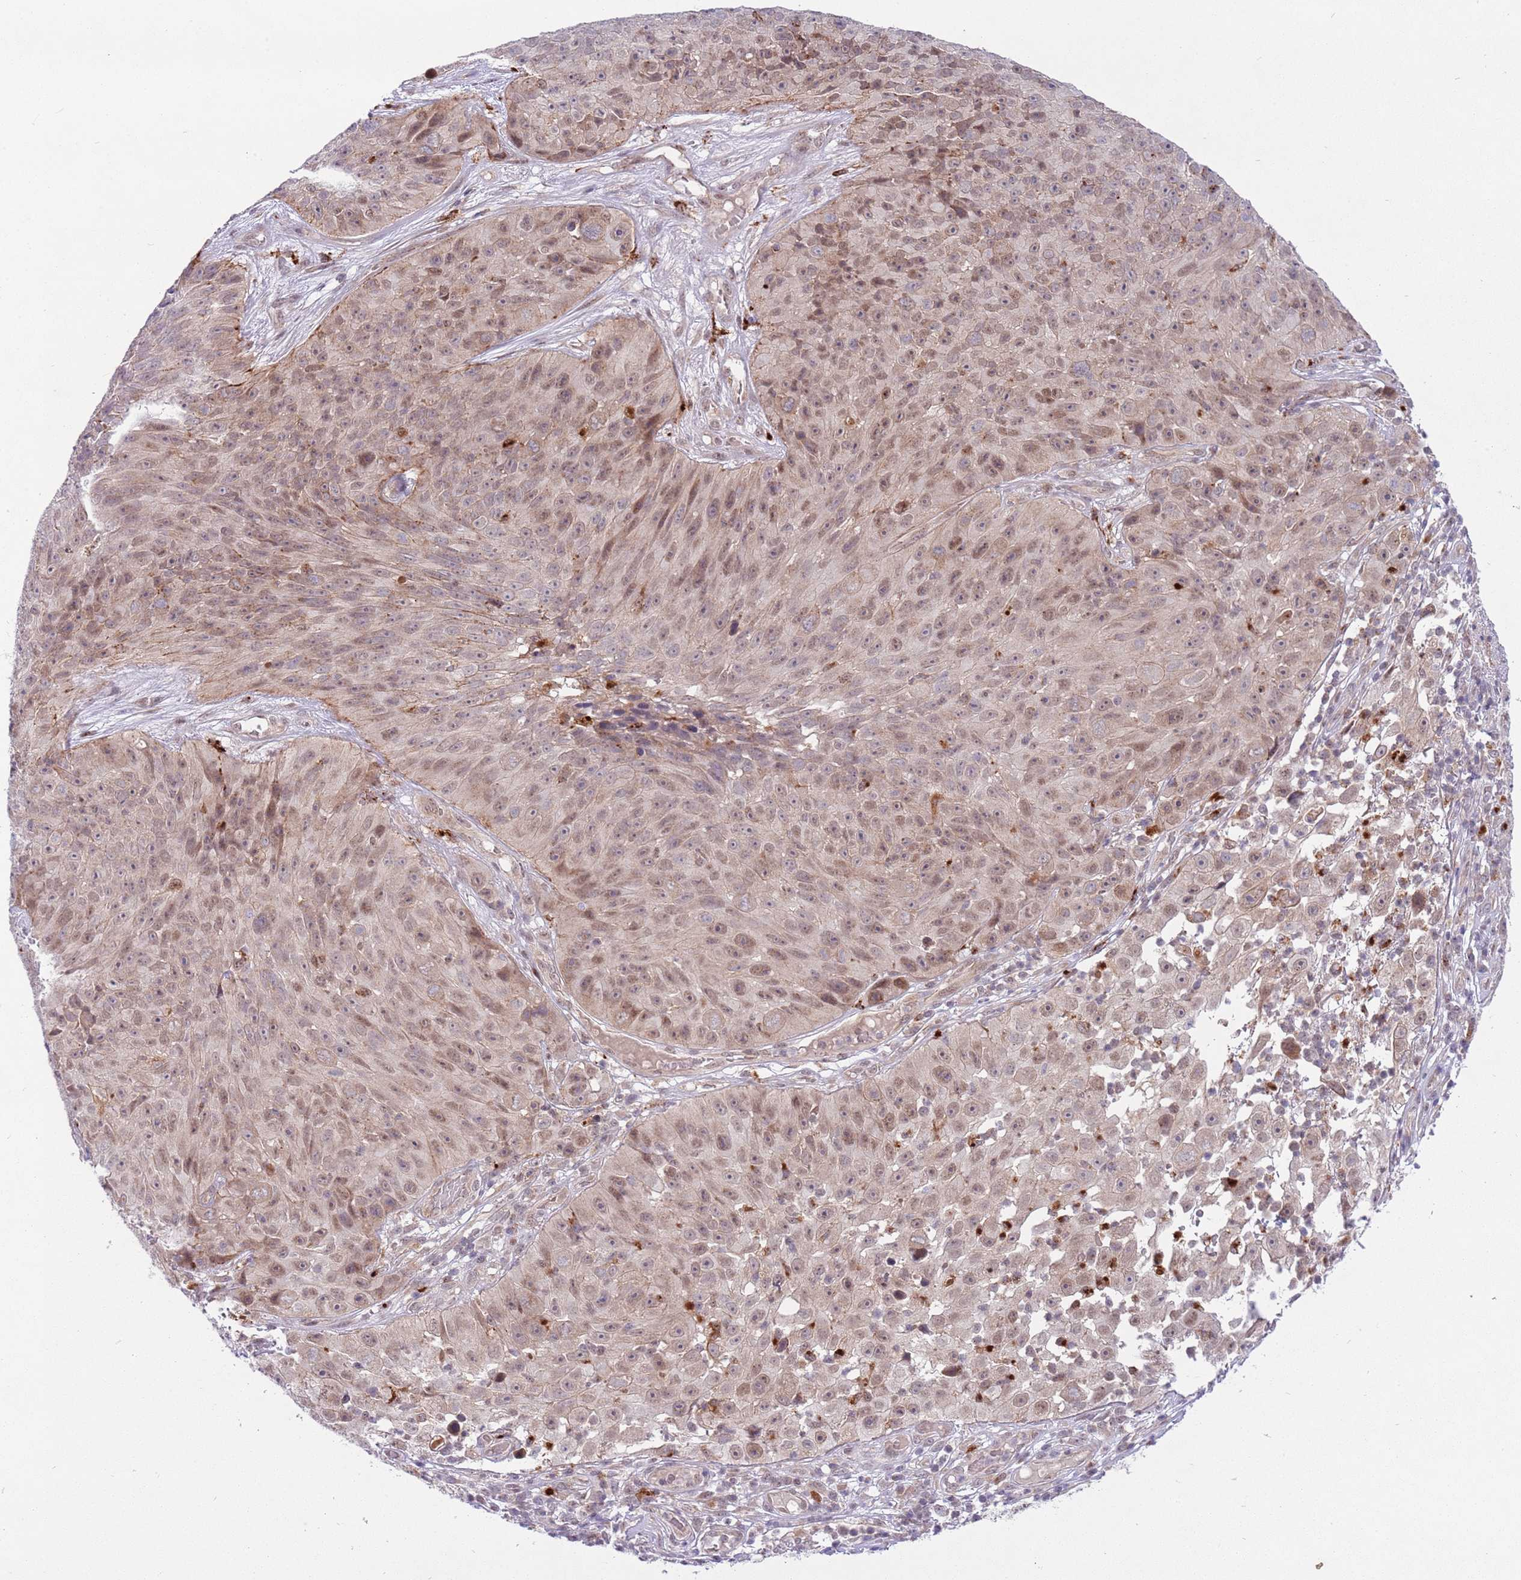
{"staining": {"intensity": "weak", "quantity": ">75%", "location": "cytoplasmic/membranous,nuclear"}, "tissue": "skin cancer", "cell_type": "Tumor cells", "image_type": "cancer", "snomed": [{"axis": "morphology", "description": "Squamous cell carcinoma, NOS"}, {"axis": "topography", "description": "Skin"}], "caption": "A brown stain shows weak cytoplasmic/membranous and nuclear staining of a protein in human skin squamous cell carcinoma tumor cells.", "gene": "TRIM27", "patient": {"sex": "female", "age": 87}}